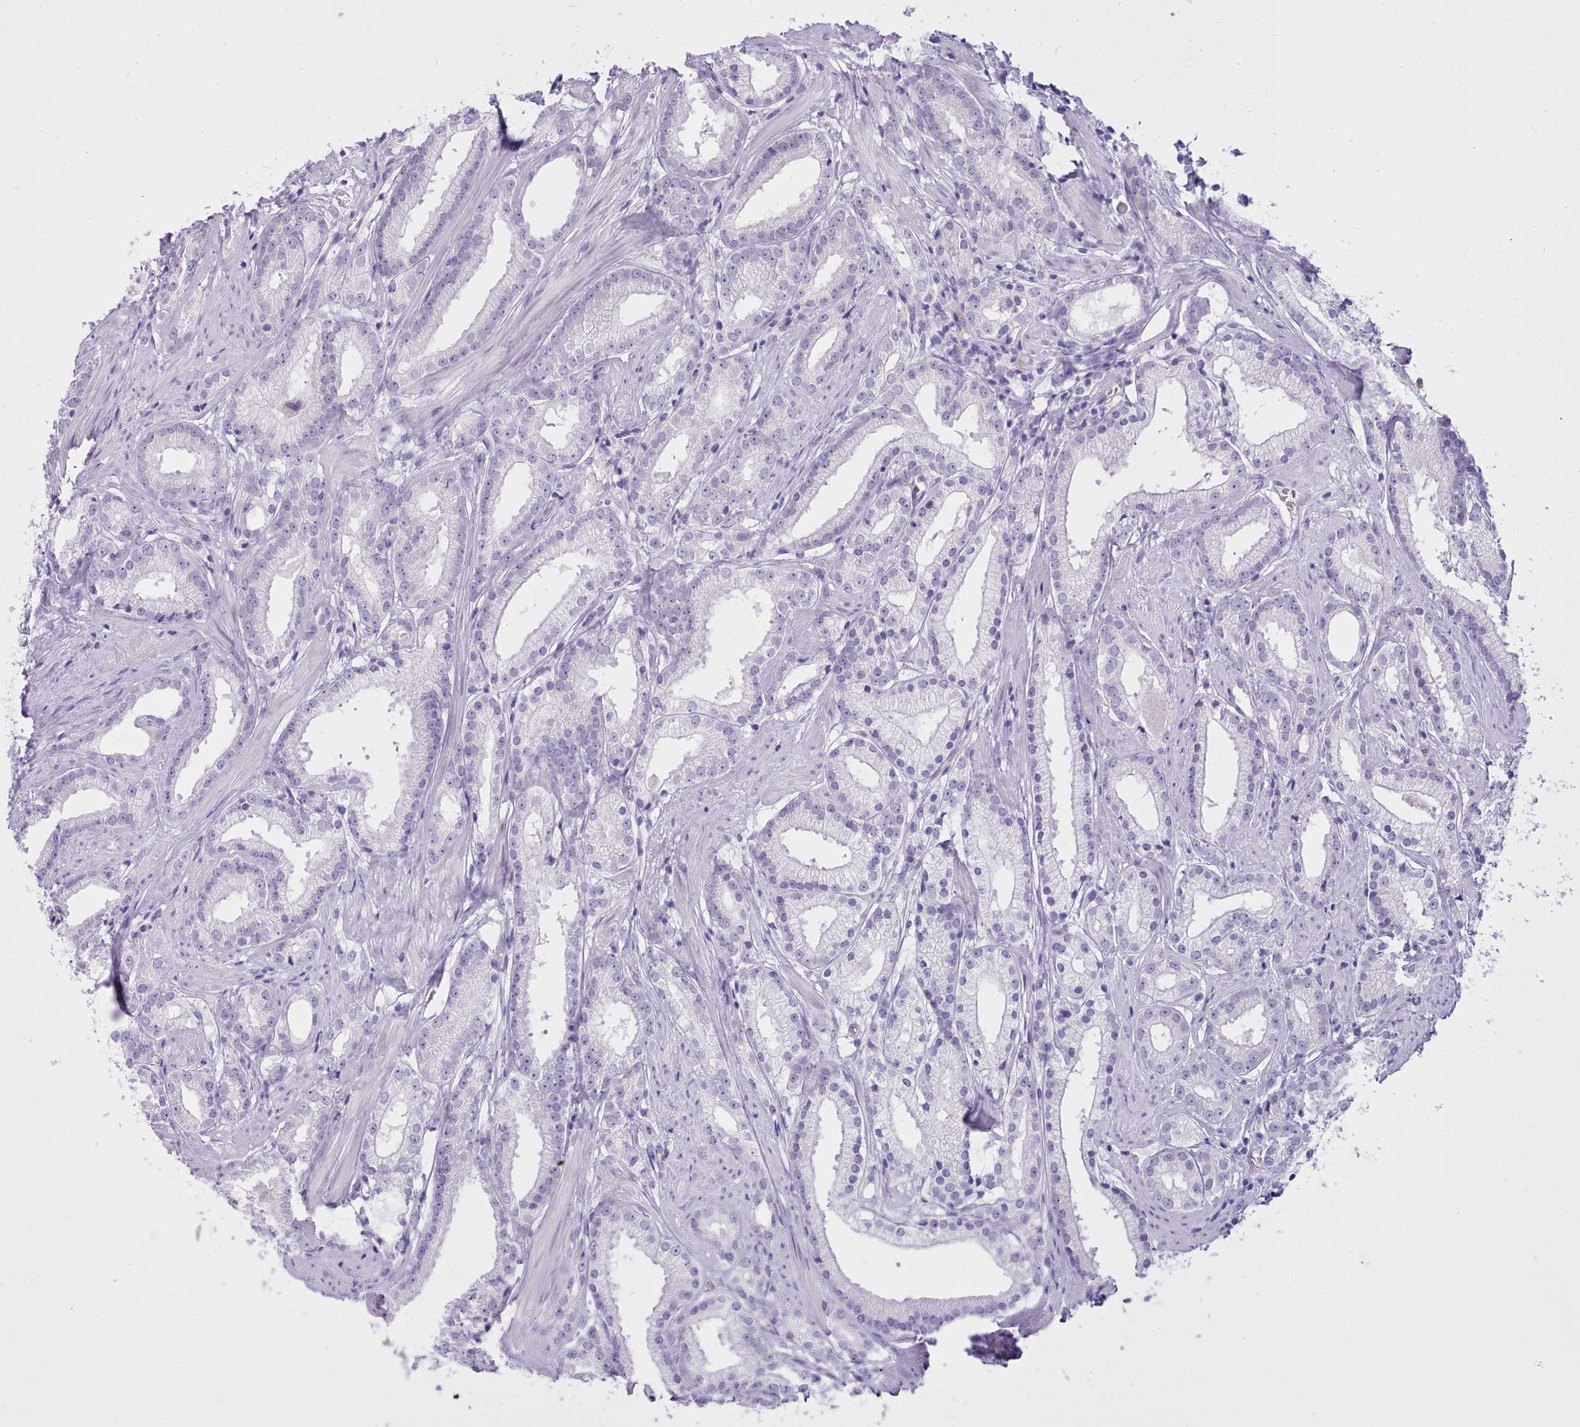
{"staining": {"intensity": "negative", "quantity": "none", "location": "none"}, "tissue": "prostate cancer", "cell_type": "Tumor cells", "image_type": "cancer", "snomed": [{"axis": "morphology", "description": "Adenocarcinoma, Low grade"}, {"axis": "topography", "description": "Prostate"}], "caption": "This is an immunohistochemistry (IHC) image of human prostate cancer (low-grade adenocarcinoma). There is no positivity in tumor cells.", "gene": "LRRC37A", "patient": {"sex": "male", "age": 57}}